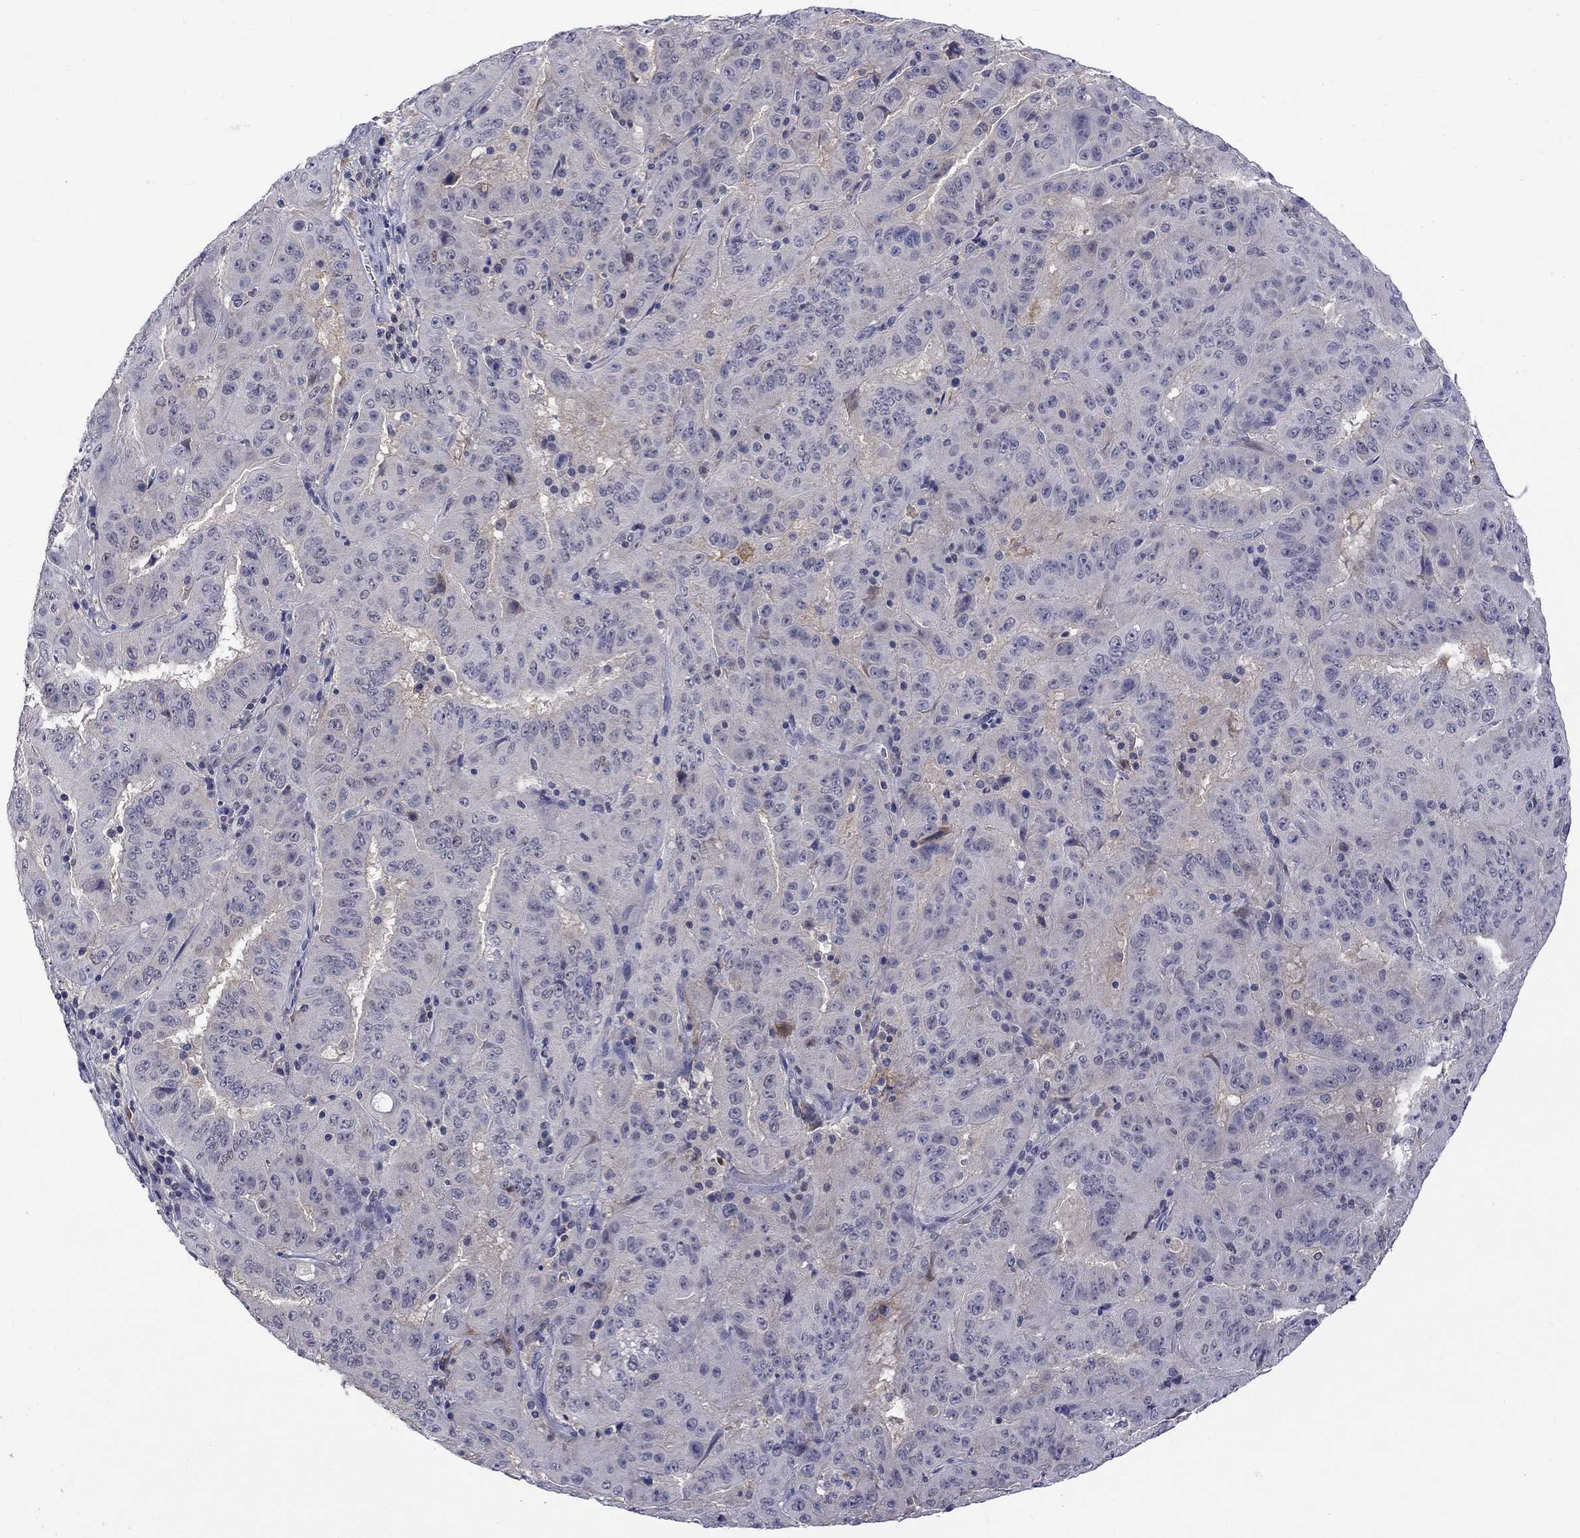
{"staining": {"intensity": "weak", "quantity": "<25%", "location": "cytoplasmic/membranous"}, "tissue": "pancreatic cancer", "cell_type": "Tumor cells", "image_type": "cancer", "snomed": [{"axis": "morphology", "description": "Adenocarcinoma, NOS"}, {"axis": "topography", "description": "Pancreas"}], "caption": "Immunohistochemistry (IHC) micrograph of human pancreatic cancer stained for a protein (brown), which exhibits no positivity in tumor cells.", "gene": "PCBP3", "patient": {"sex": "male", "age": 63}}